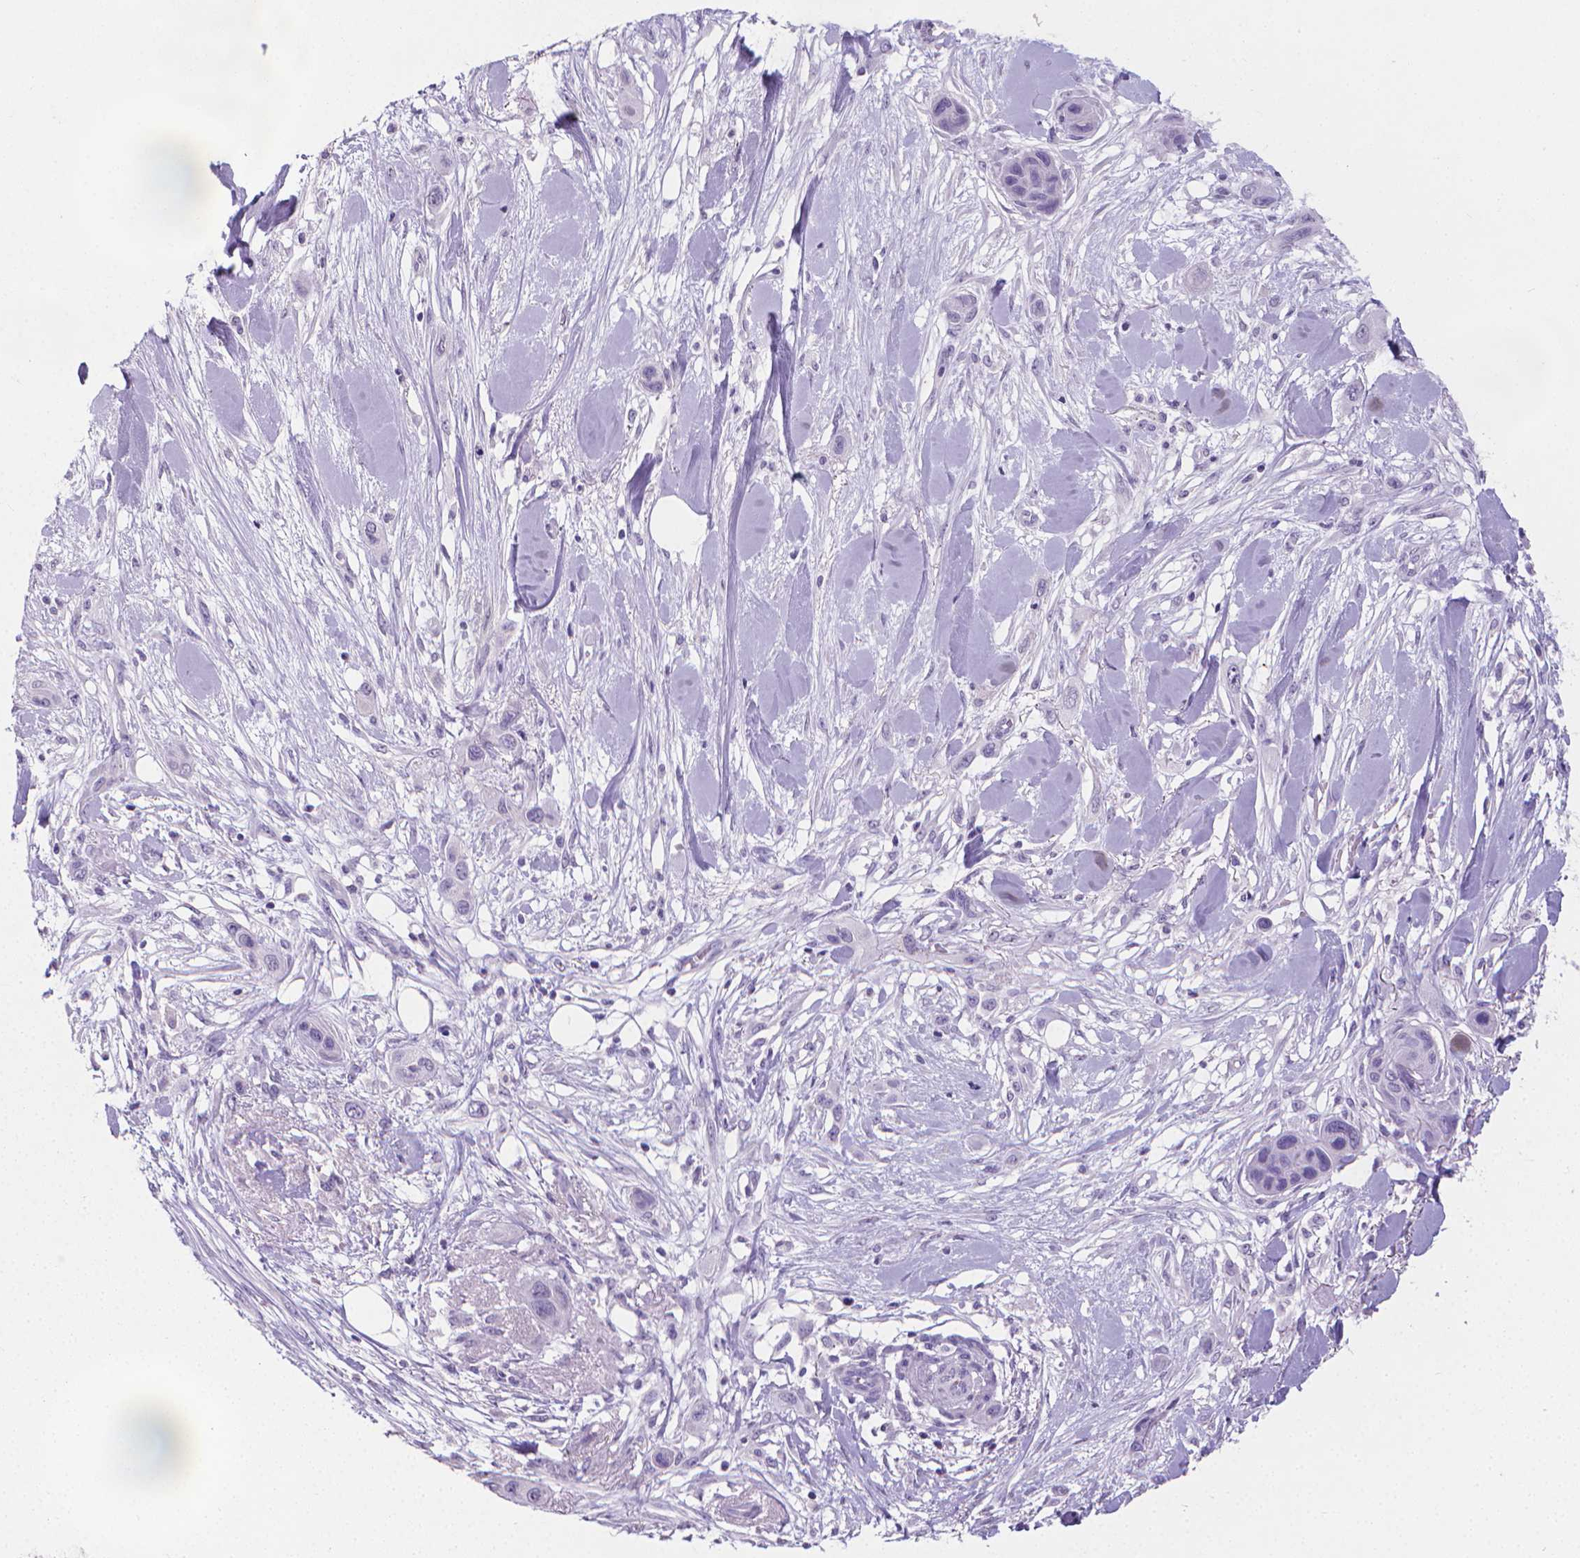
{"staining": {"intensity": "negative", "quantity": "none", "location": "none"}, "tissue": "skin cancer", "cell_type": "Tumor cells", "image_type": "cancer", "snomed": [{"axis": "morphology", "description": "Squamous cell carcinoma, NOS"}, {"axis": "topography", "description": "Skin"}], "caption": "Skin cancer was stained to show a protein in brown. There is no significant staining in tumor cells.", "gene": "XPNPEP2", "patient": {"sex": "male", "age": 79}}